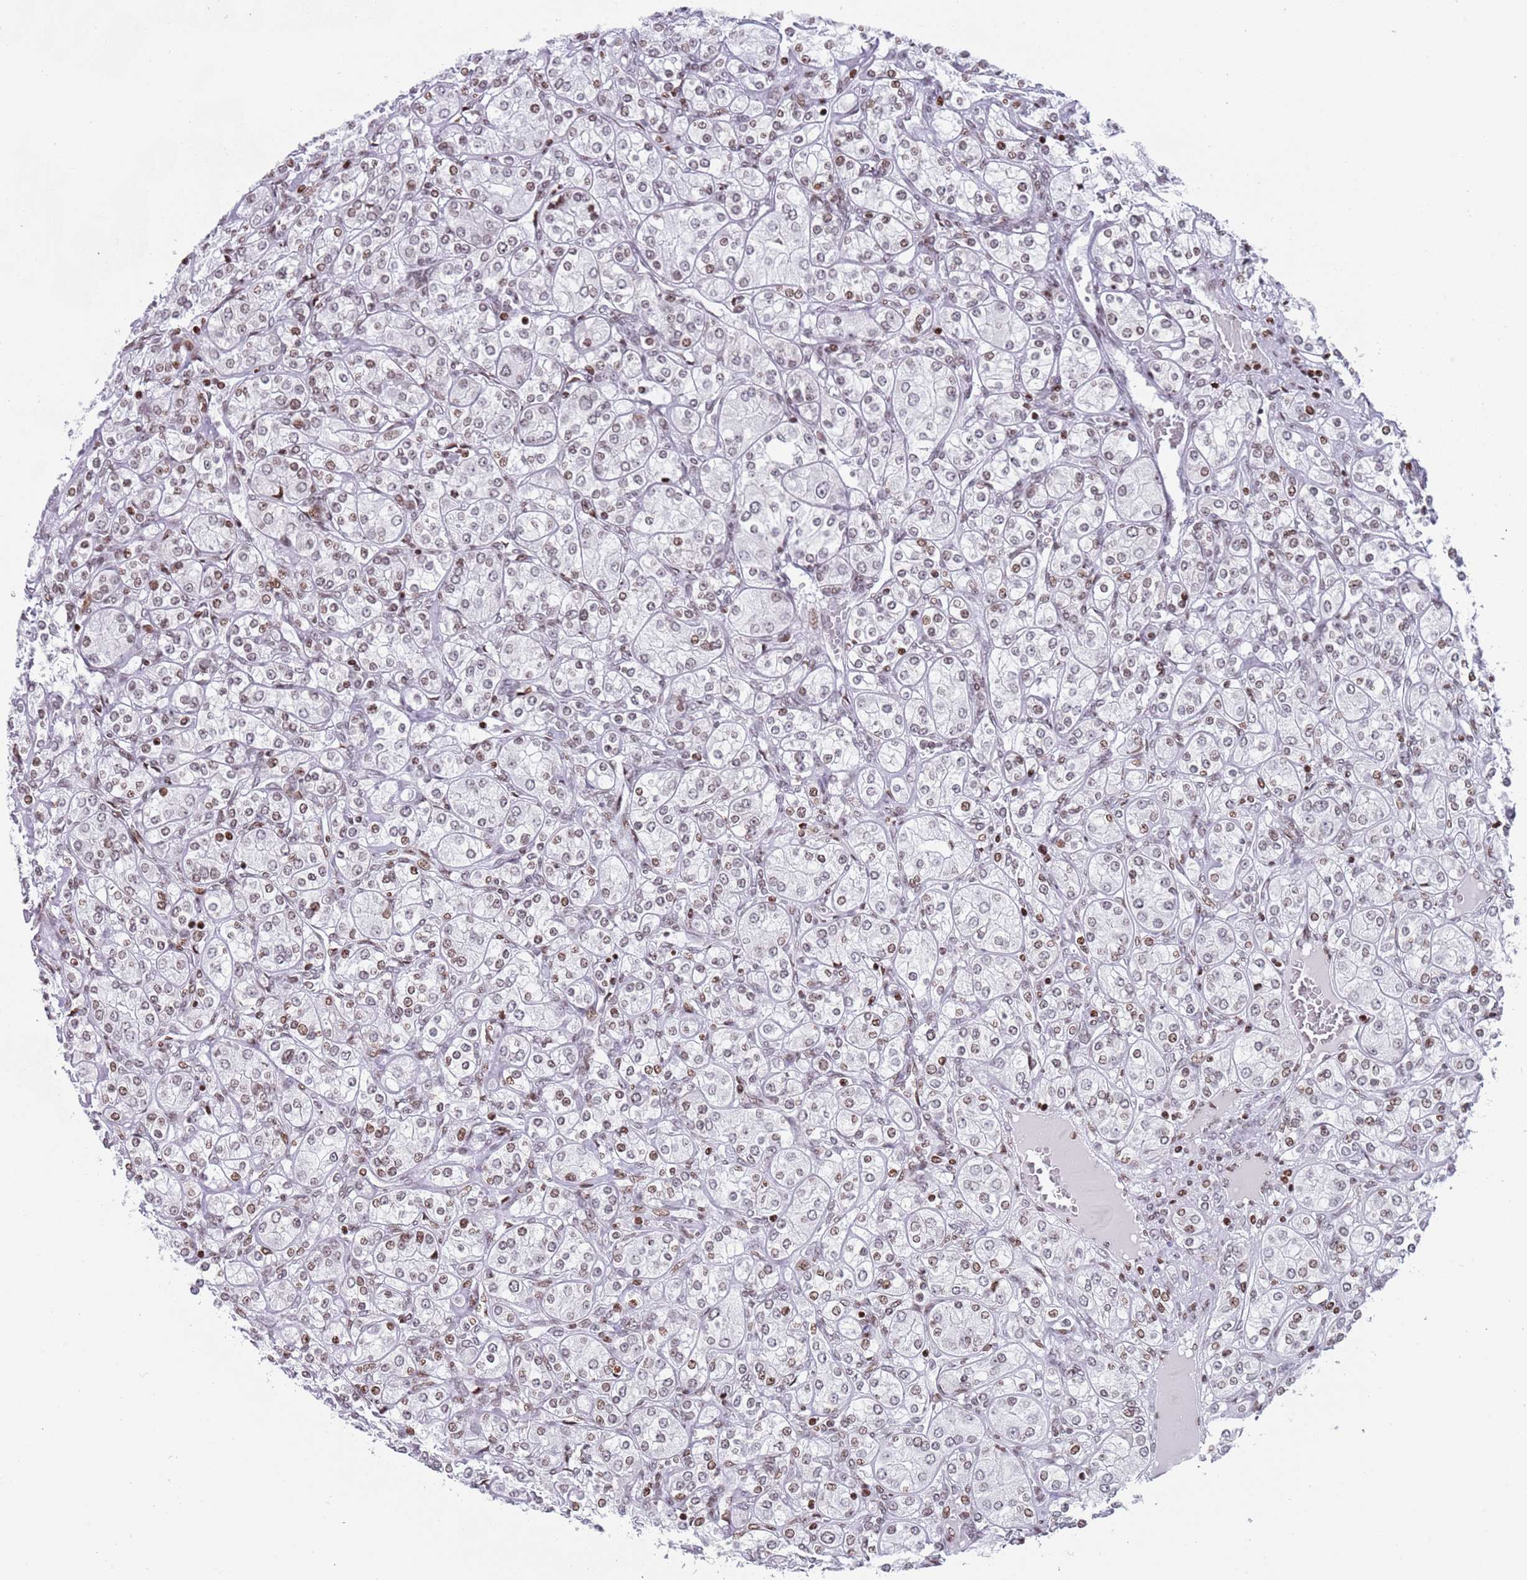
{"staining": {"intensity": "moderate", "quantity": "25%-75%", "location": "nuclear"}, "tissue": "renal cancer", "cell_type": "Tumor cells", "image_type": "cancer", "snomed": [{"axis": "morphology", "description": "Adenocarcinoma, NOS"}, {"axis": "topography", "description": "Kidney"}], "caption": "About 25%-75% of tumor cells in renal cancer show moderate nuclear protein staining as visualized by brown immunohistochemical staining.", "gene": "HDAC8", "patient": {"sex": "male", "age": 77}}